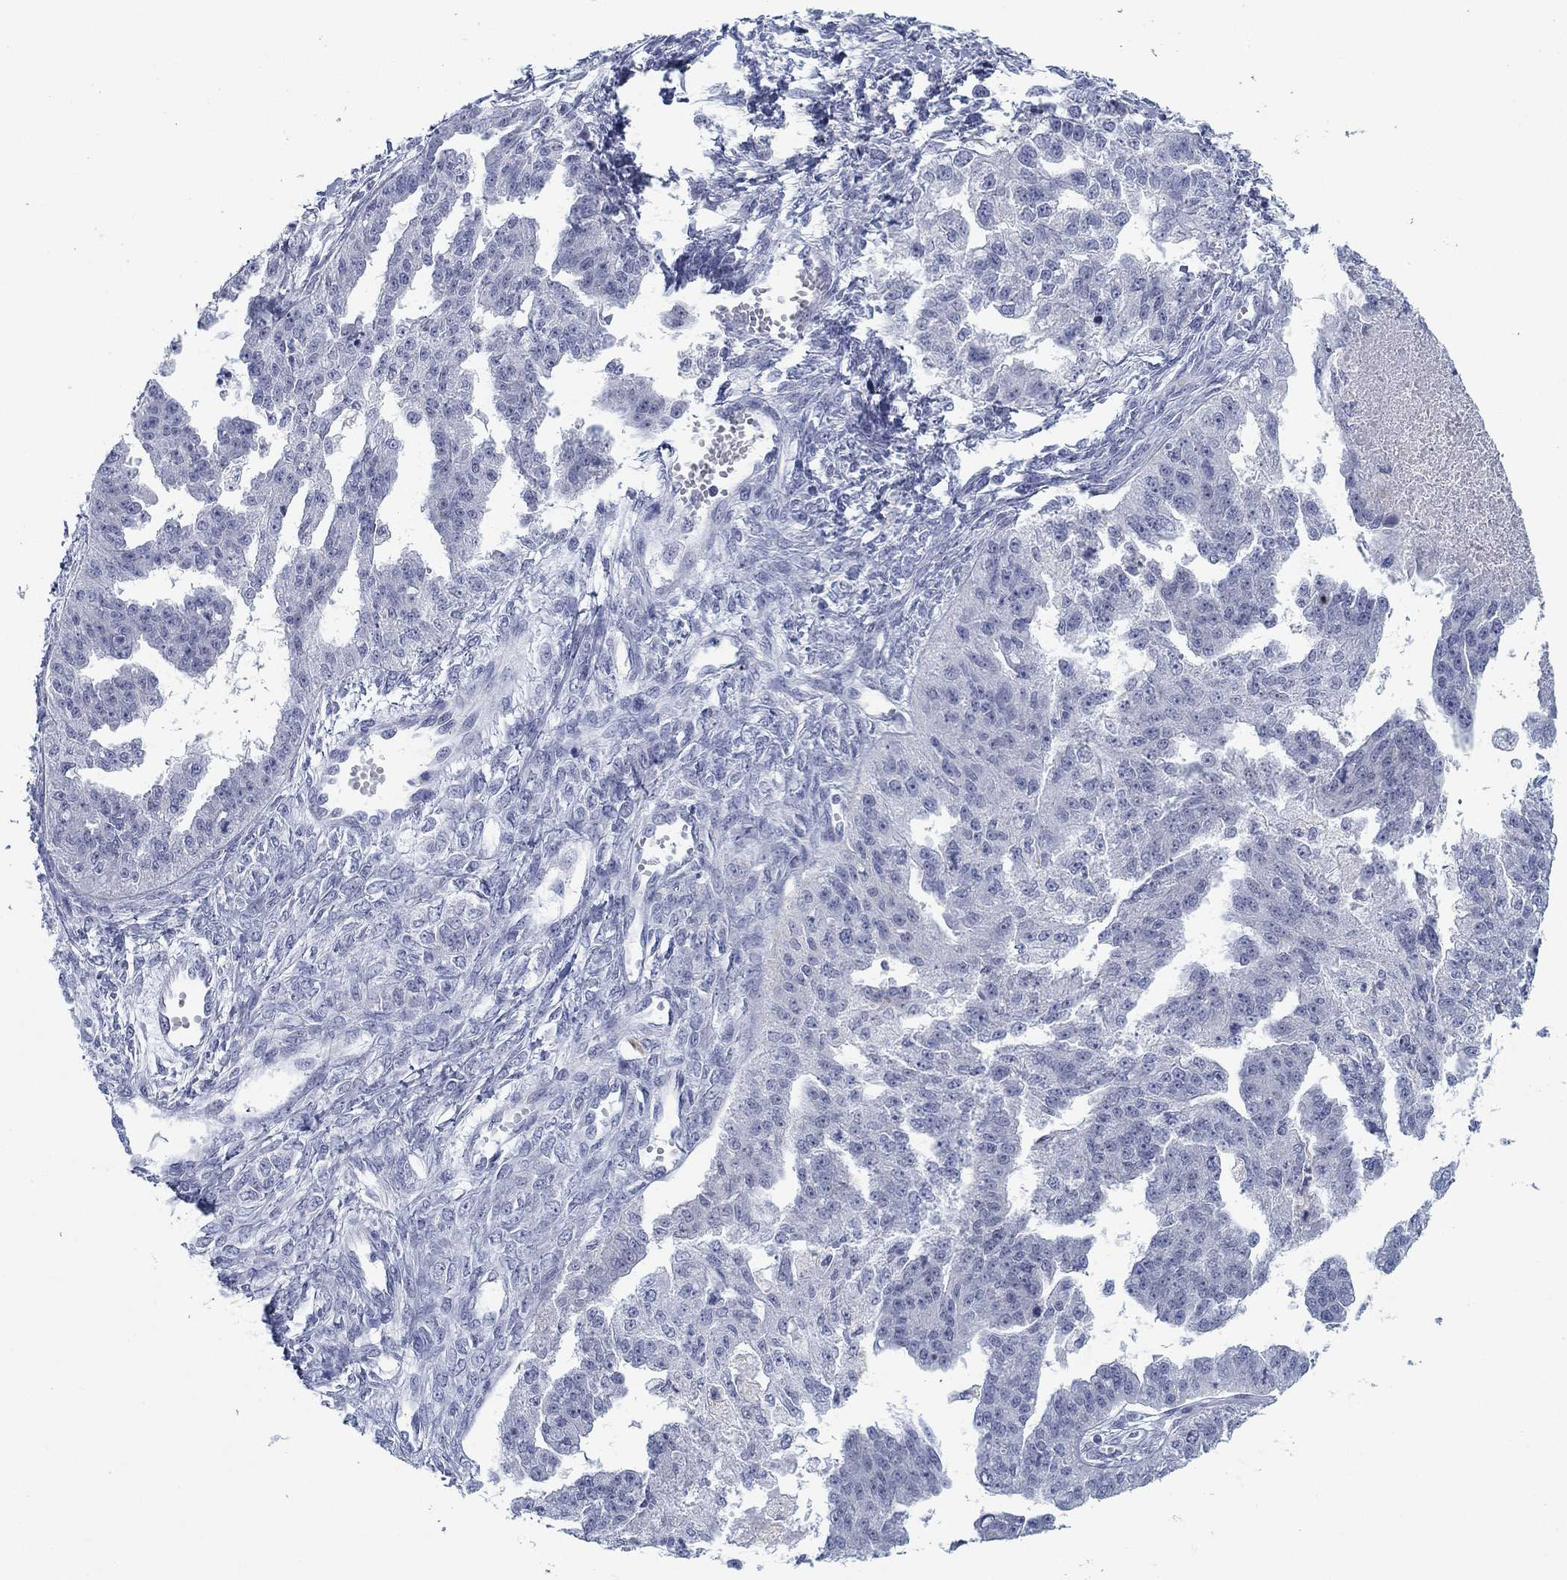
{"staining": {"intensity": "negative", "quantity": "none", "location": "none"}, "tissue": "ovarian cancer", "cell_type": "Tumor cells", "image_type": "cancer", "snomed": [{"axis": "morphology", "description": "Cystadenocarcinoma, serous, NOS"}, {"axis": "topography", "description": "Ovary"}], "caption": "Ovarian cancer was stained to show a protein in brown. There is no significant expression in tumor cells.", "gene": "DNAL1", "patient": {"sex": "female", "age": 58}}